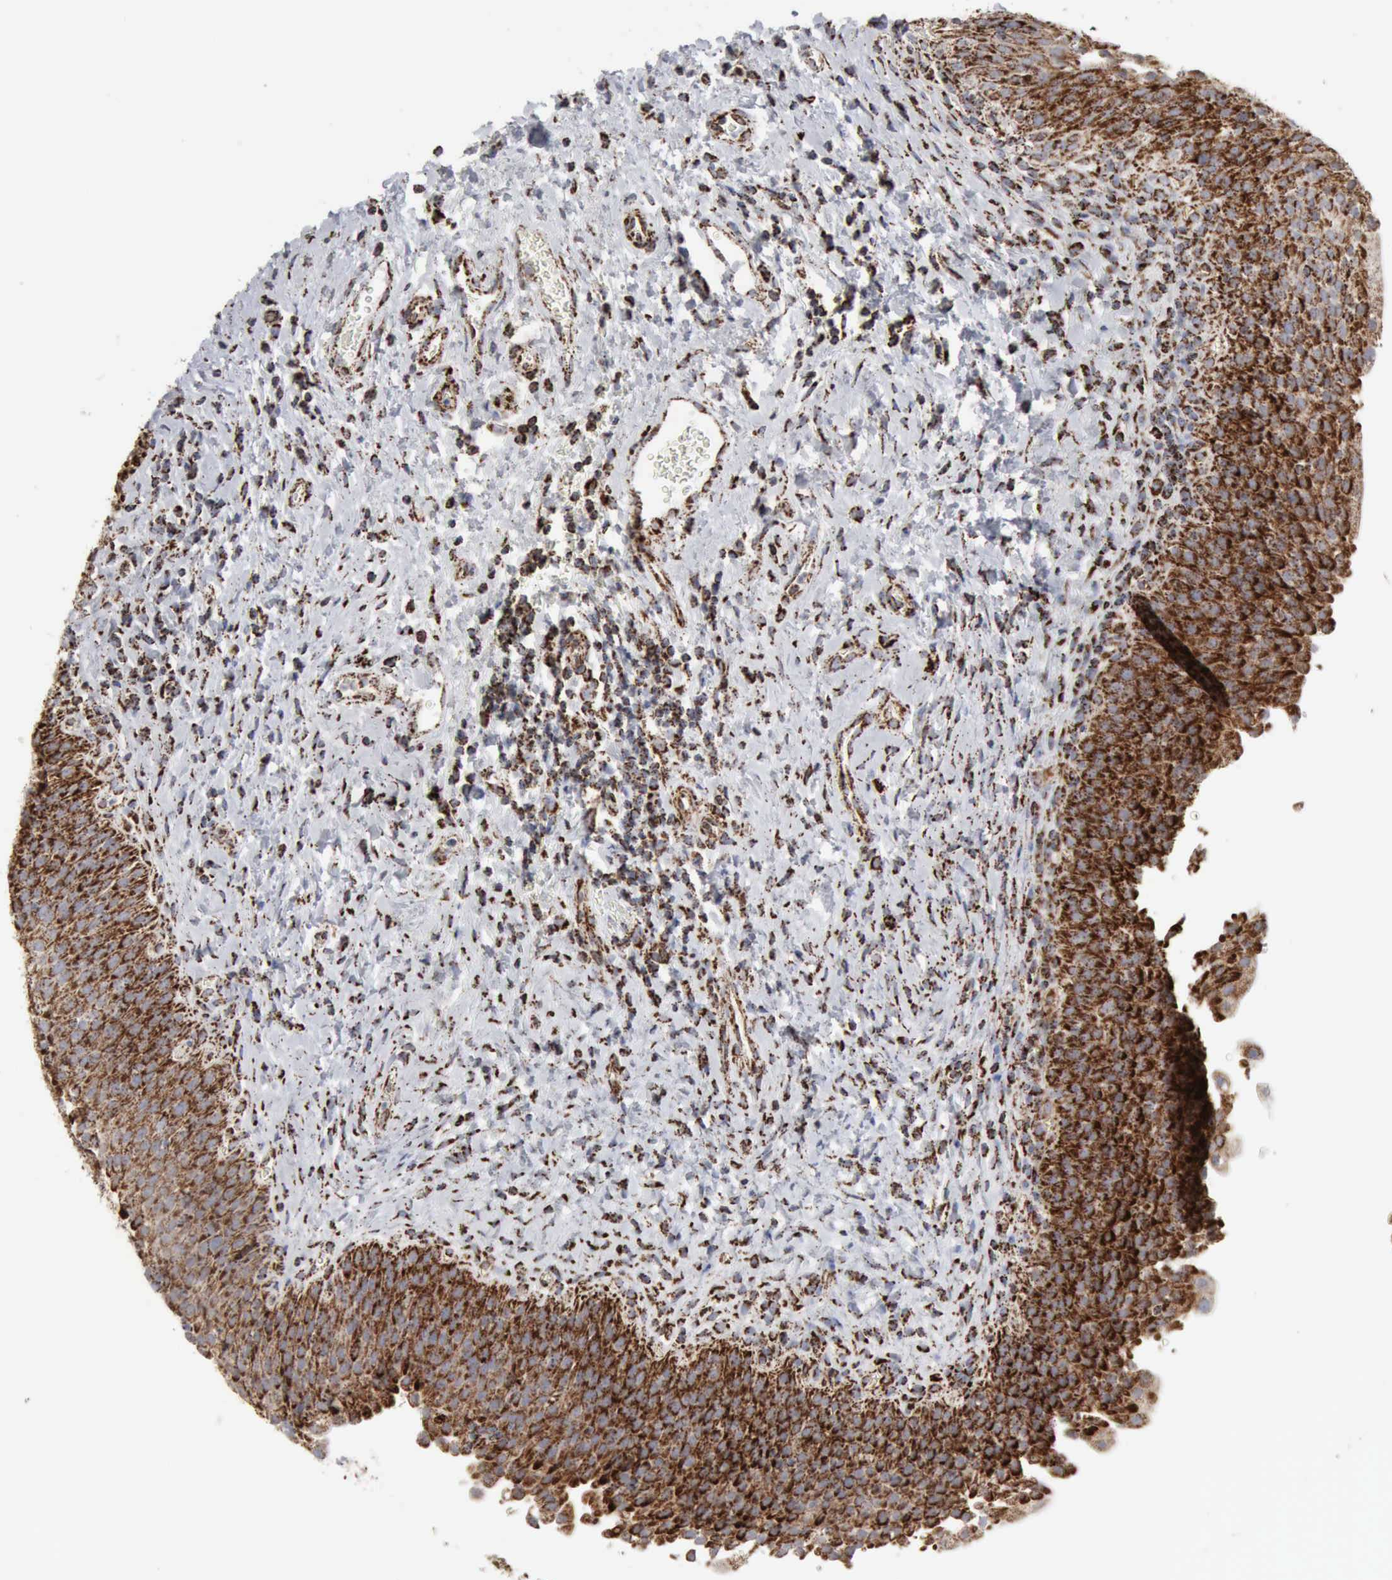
{"staining": {"intensity": "strong", "quantity": ">75%", "location": "cytoplasmic/membranous"}, "tissue": "urinary bladder", "cell_type": "Urothelial cells", "image_type": "normal", "snomed": [{"axis": "morphology", "description": "Normal tissue, NOS"}, {"axis": "topography", "description": "Urinary bladder"}], "caption": "Protein positivity by immunohistochemistry (IHC) exhibits strong cytoplasmic/membranous positivity in approximately >75% of urothelial cells in normal urinary bladder.", "gene": "ACO2", "patient": {"sex": "male", "age": 51}}